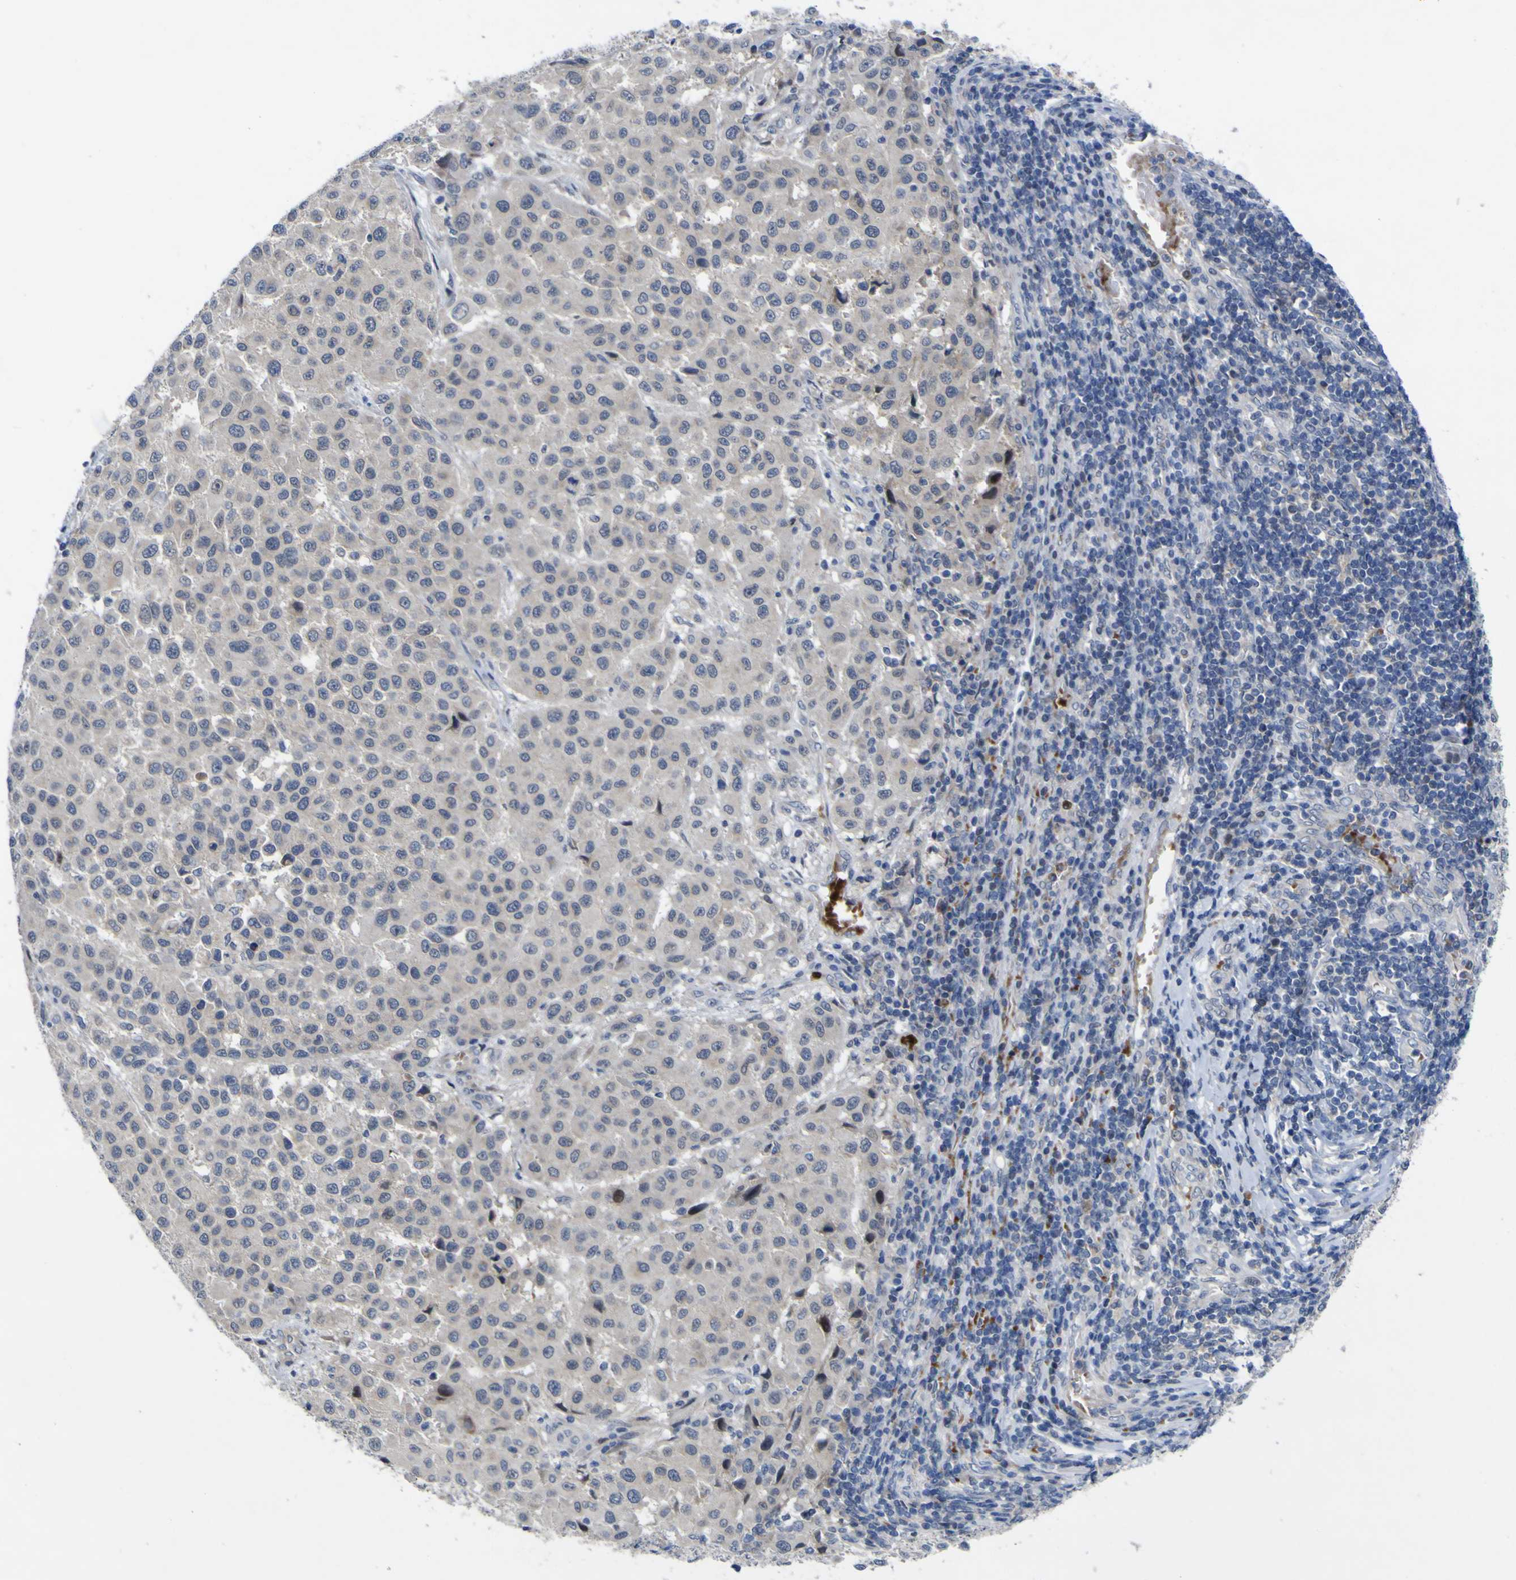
{"staining": {"intensity": "negative", "quantity": "none", "location": "none"}, "tissue": "melanoma", "cell_type": "Tumor cells", "image_type": "cancer", "snomed": [{"axis": "morphology", "description": "Malignant melanoma, Metastatic site"}, {"axis": "topography", "description": "Lymph node"}], "caption": "Immunohistochemistry (IHC) of human melanoma shows no staining in tumor cells.", "gene": "NAV1", "patient": {"sex": "male", "age": 61}}